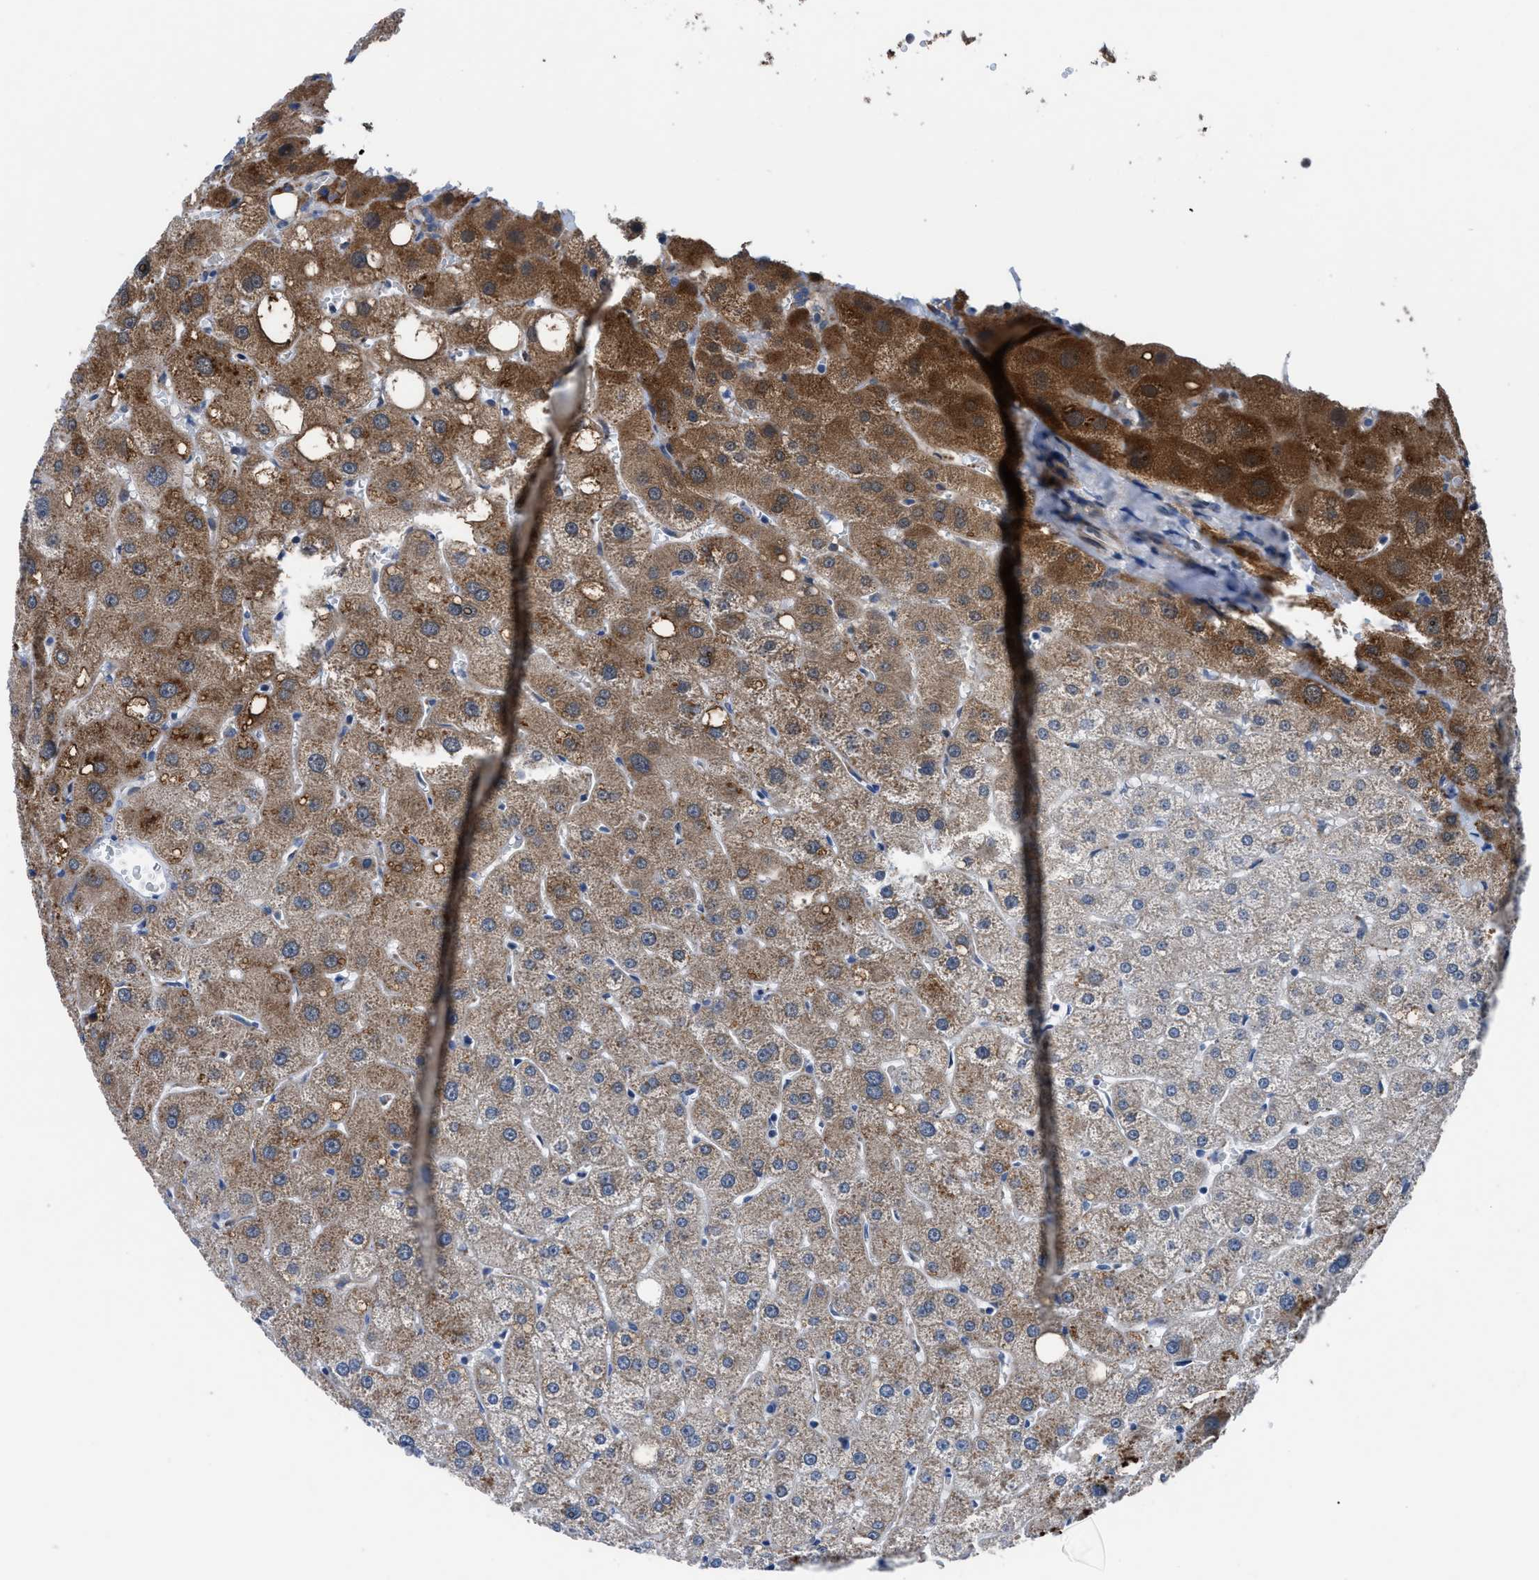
{"staining": {"intensity": "moderate", "quantity": "<25%", "location": "cytoplasmic/membranous"}, "tissue": "liver", "cell_type": "Cholangiocytes", "image_type": "normal", "snomed": [{"axis": "morphology", "description": "Normal tissue, NOS"}, {"axis": "topography", "description": "Liver"}], "caption": "Immunohistochemical staining of benign human liver reveals <25% levels of moderate cytoplasmic/membranous protein positivity in approximately <25% of cholangiocytes. (brown staining indicates protein expression, while blue staining denotes nuclei).", "gene": "UAP1", "patient": {"sex": "male", "age": 73}}